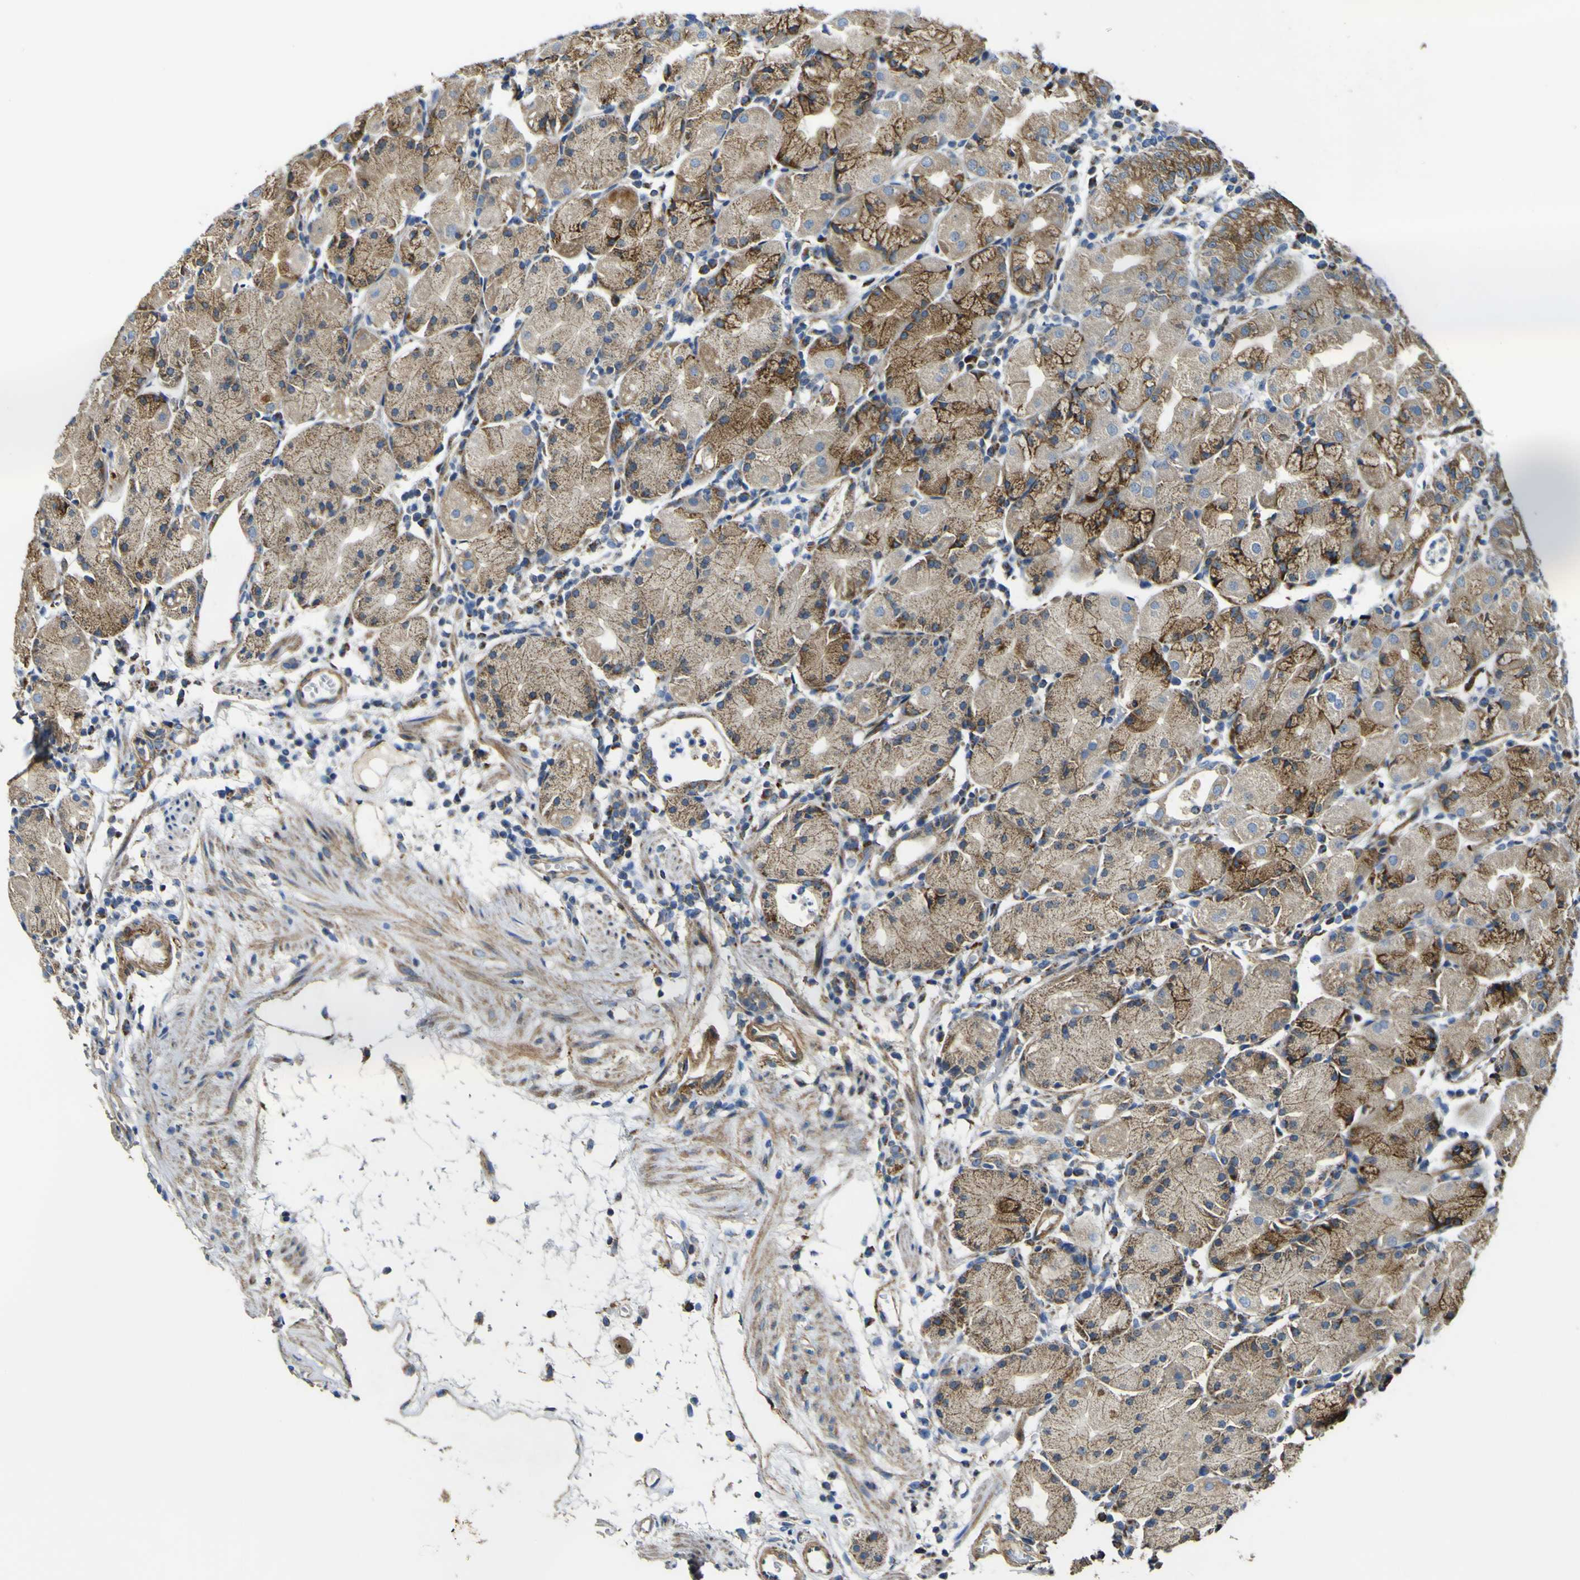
{"staining": {"intensity": "strong", "quantity": ">75%", "location": "cytoplasmic/membranous"}, "tissue": "stomach", "cell_type": "Glandular cells", "image_type": "normal", "snomed": [{"axis": "morphology", "description": "Normal tissue, NOS"}, {"axis": "topography", "description": "Stomach"}, {"axis": "topography", "description": "Stomach, lower"}], "caption": "This is a histology image of immunohistochemistry (IHC) staining of unremarkable stomach, which shows strong expression in the cytoplasmic/membranous of glandular cells.", "gene": "ALDH18A1", "patient": {"sex": "female", "age": 75}}